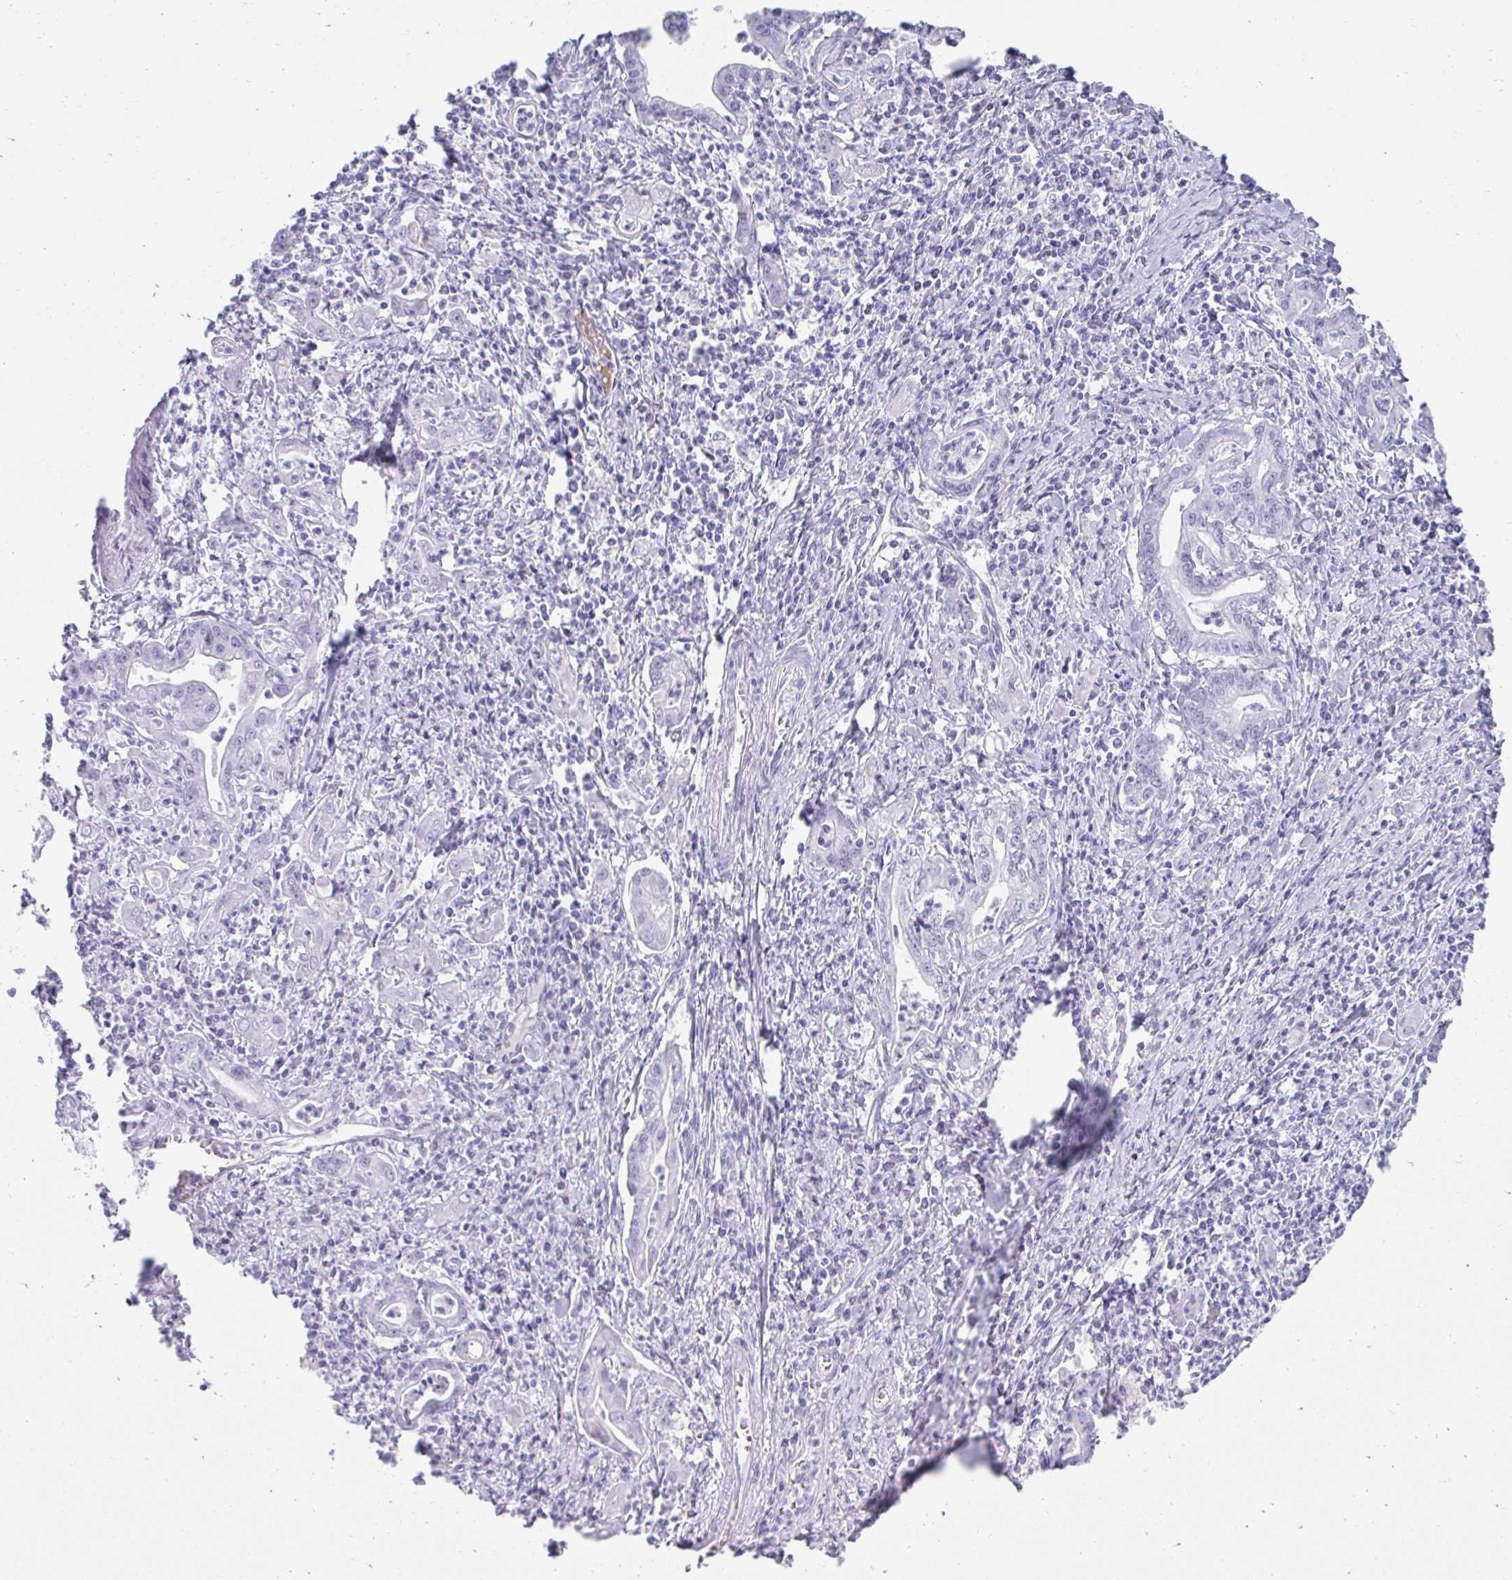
{"staining": {"intensity": "negative", "quantity": "none", "location": "none"}, "tissue": "stomach cancer", "cell_type": "Tumor cells", "image_type": "cancer", "snomed": [{"axis": "morphology", "description": "Adenocarcinoma, NOS"}, {"axis": "topography", "description": "Stomach, upper"}], "caption": "The histopathology image displays no significant expression in tumor cells of adenocarcinoma (stomach).", "gene": "TNNT1", "patient": {"sex": "female", "age": 79}}